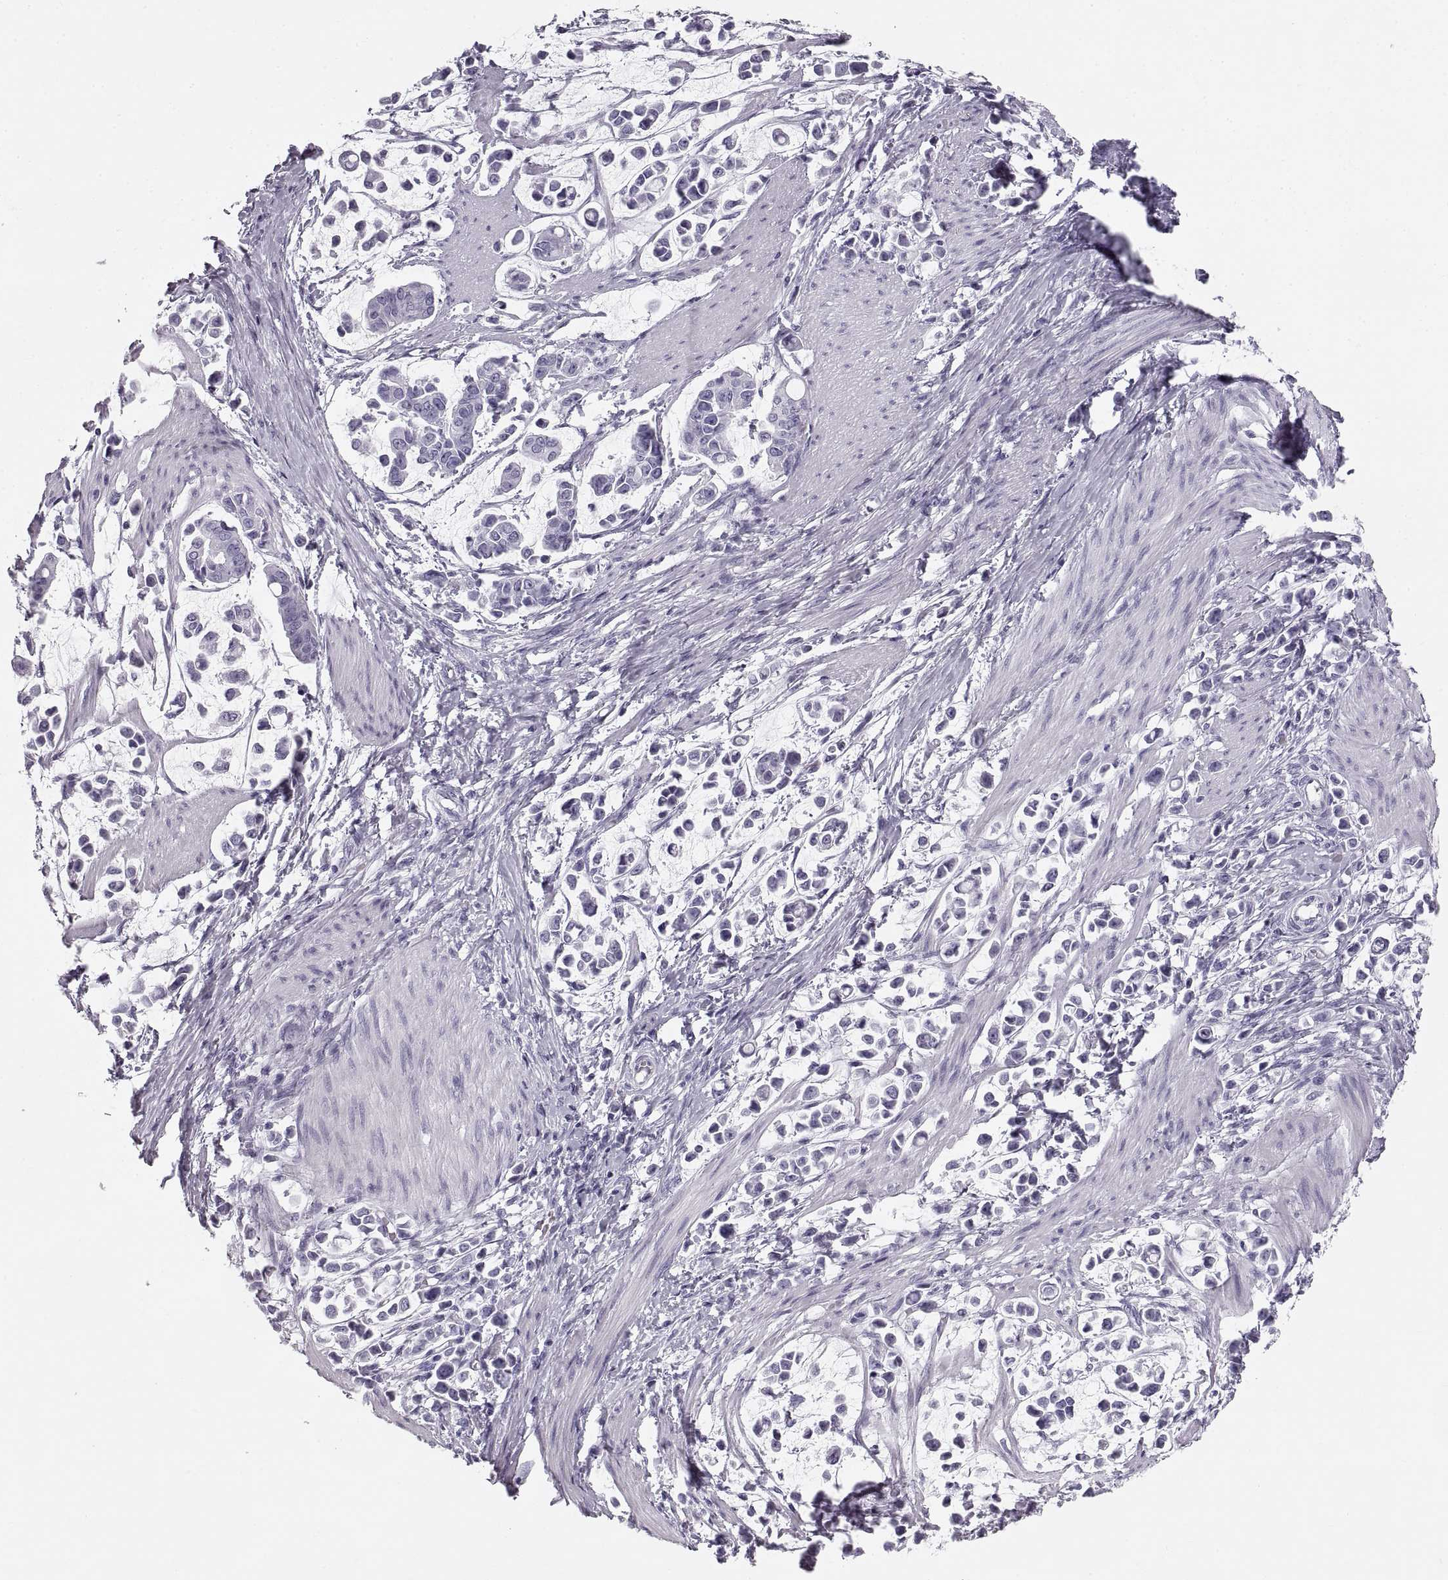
{"staining": {"intensity": "negative", "quantity": "none", "location": "none"}, "tissue": "stomach cancer", "cell_type": "Tumor cells", "image_type": "cancer", "snomed": [{"axis": "morphology", "description": "Adenocarcinoma, NOS"}, {"axis": "topography", "description": "Stomach"}], "caption": "This is an immunohistochemistry photomicrograph of stomach cancer (adenocarcinoma). There is no positivity in tumor cells.", "gene": "CRYAA", "patient": {"sex": "male", "age": 82}}